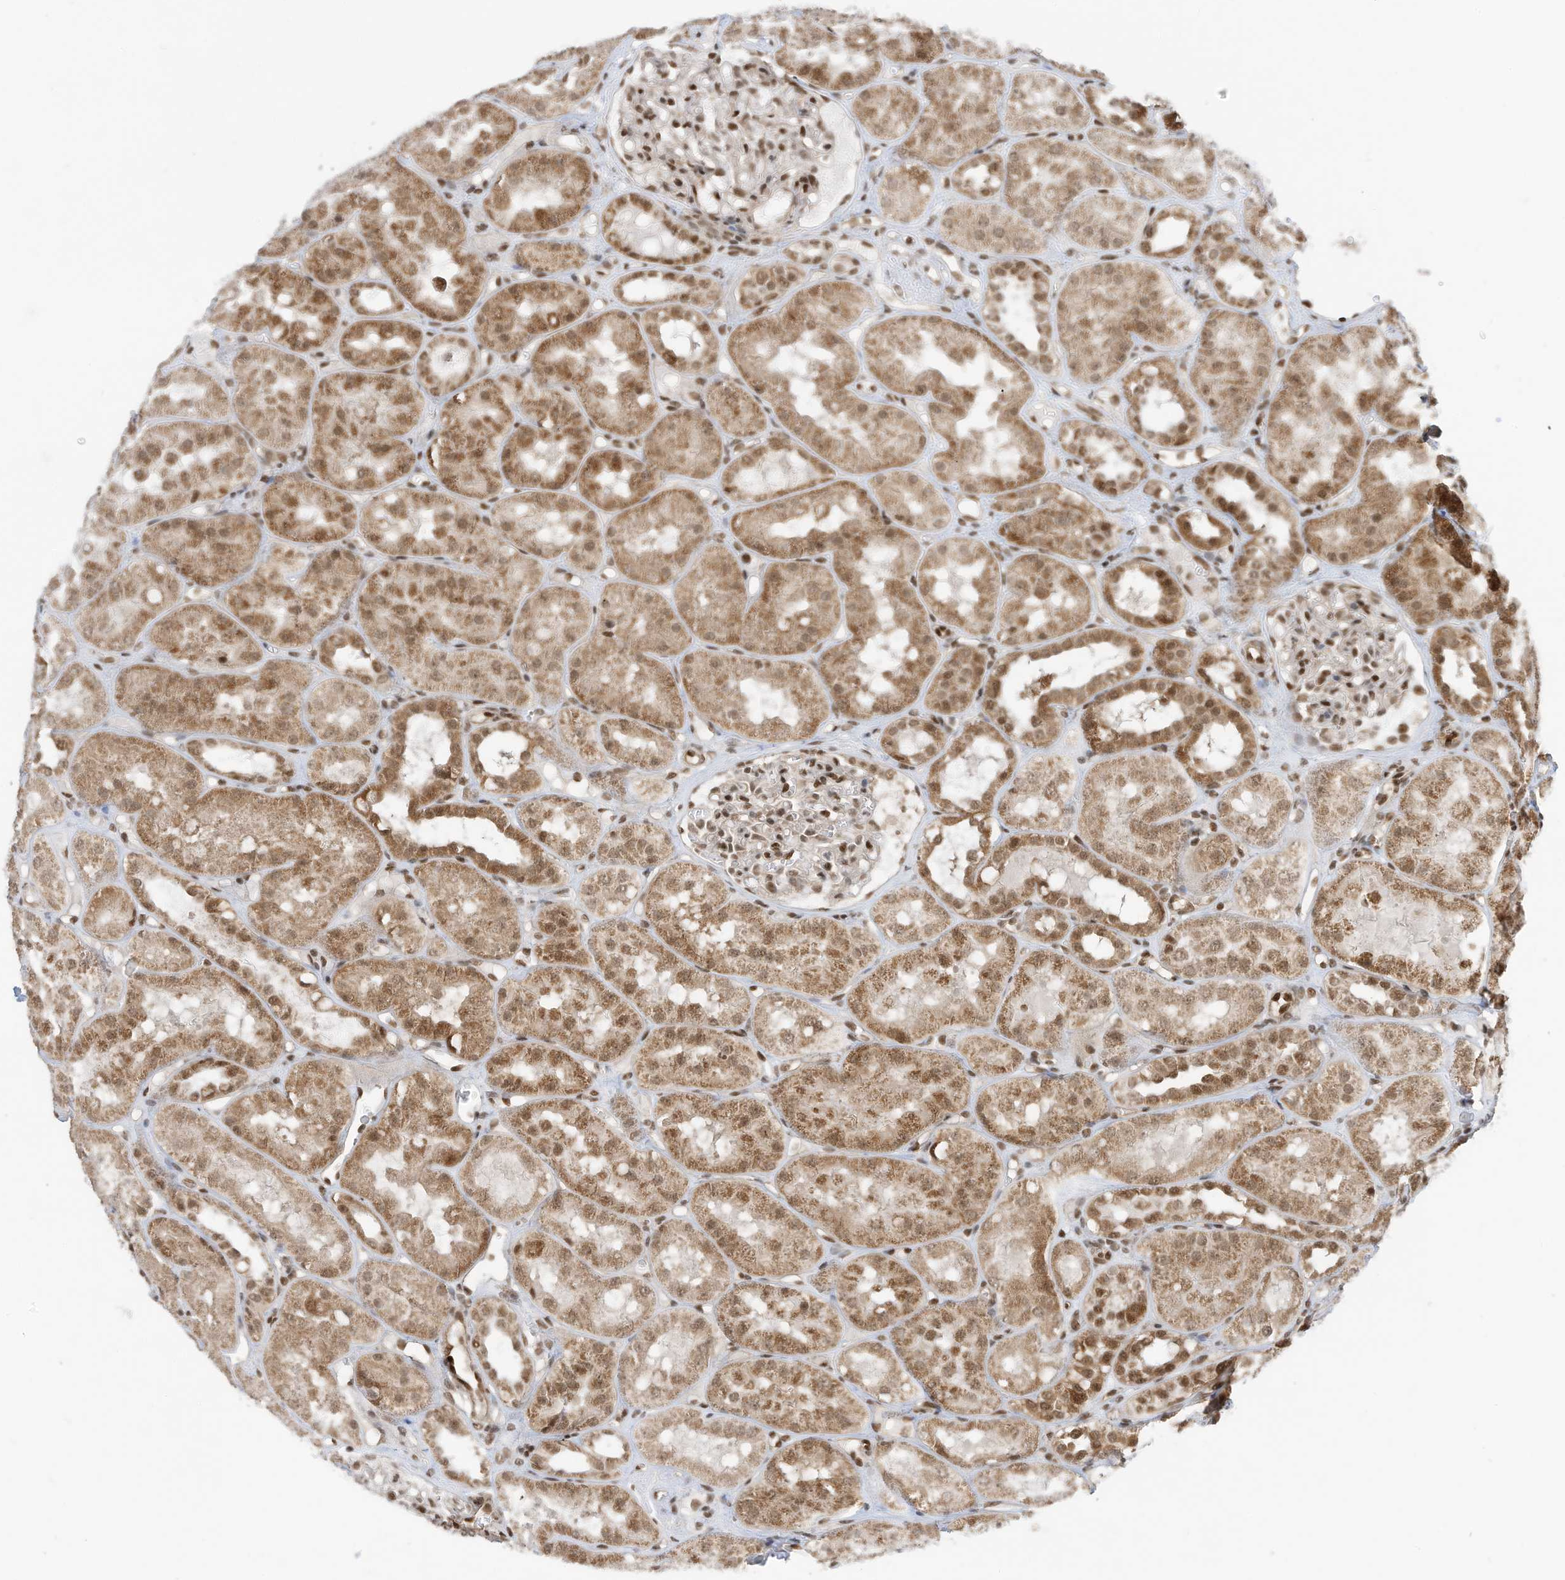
{"staining": {"intensity": "moderate", "quantity": "25%-75%", "location": "nuclear"}, "tissue": "kidney", "cell_type": "Cells in glomeruli", "image_type": "normal", "snomed": [{"axis": "morphology", "description": "Normal tissue, NOS"}, {"axis": "topography", "description": "Kidney"}], "caption": "Protein analysis of normal kidney reveals moderate nuclear staining in approximately 25%-75% of cells in glomeruli. (Brightfield microscopy of DAB IHC at high magnification).", "gene": "AURKAIP1", "patient": {"sex": "male", "age": 16}}